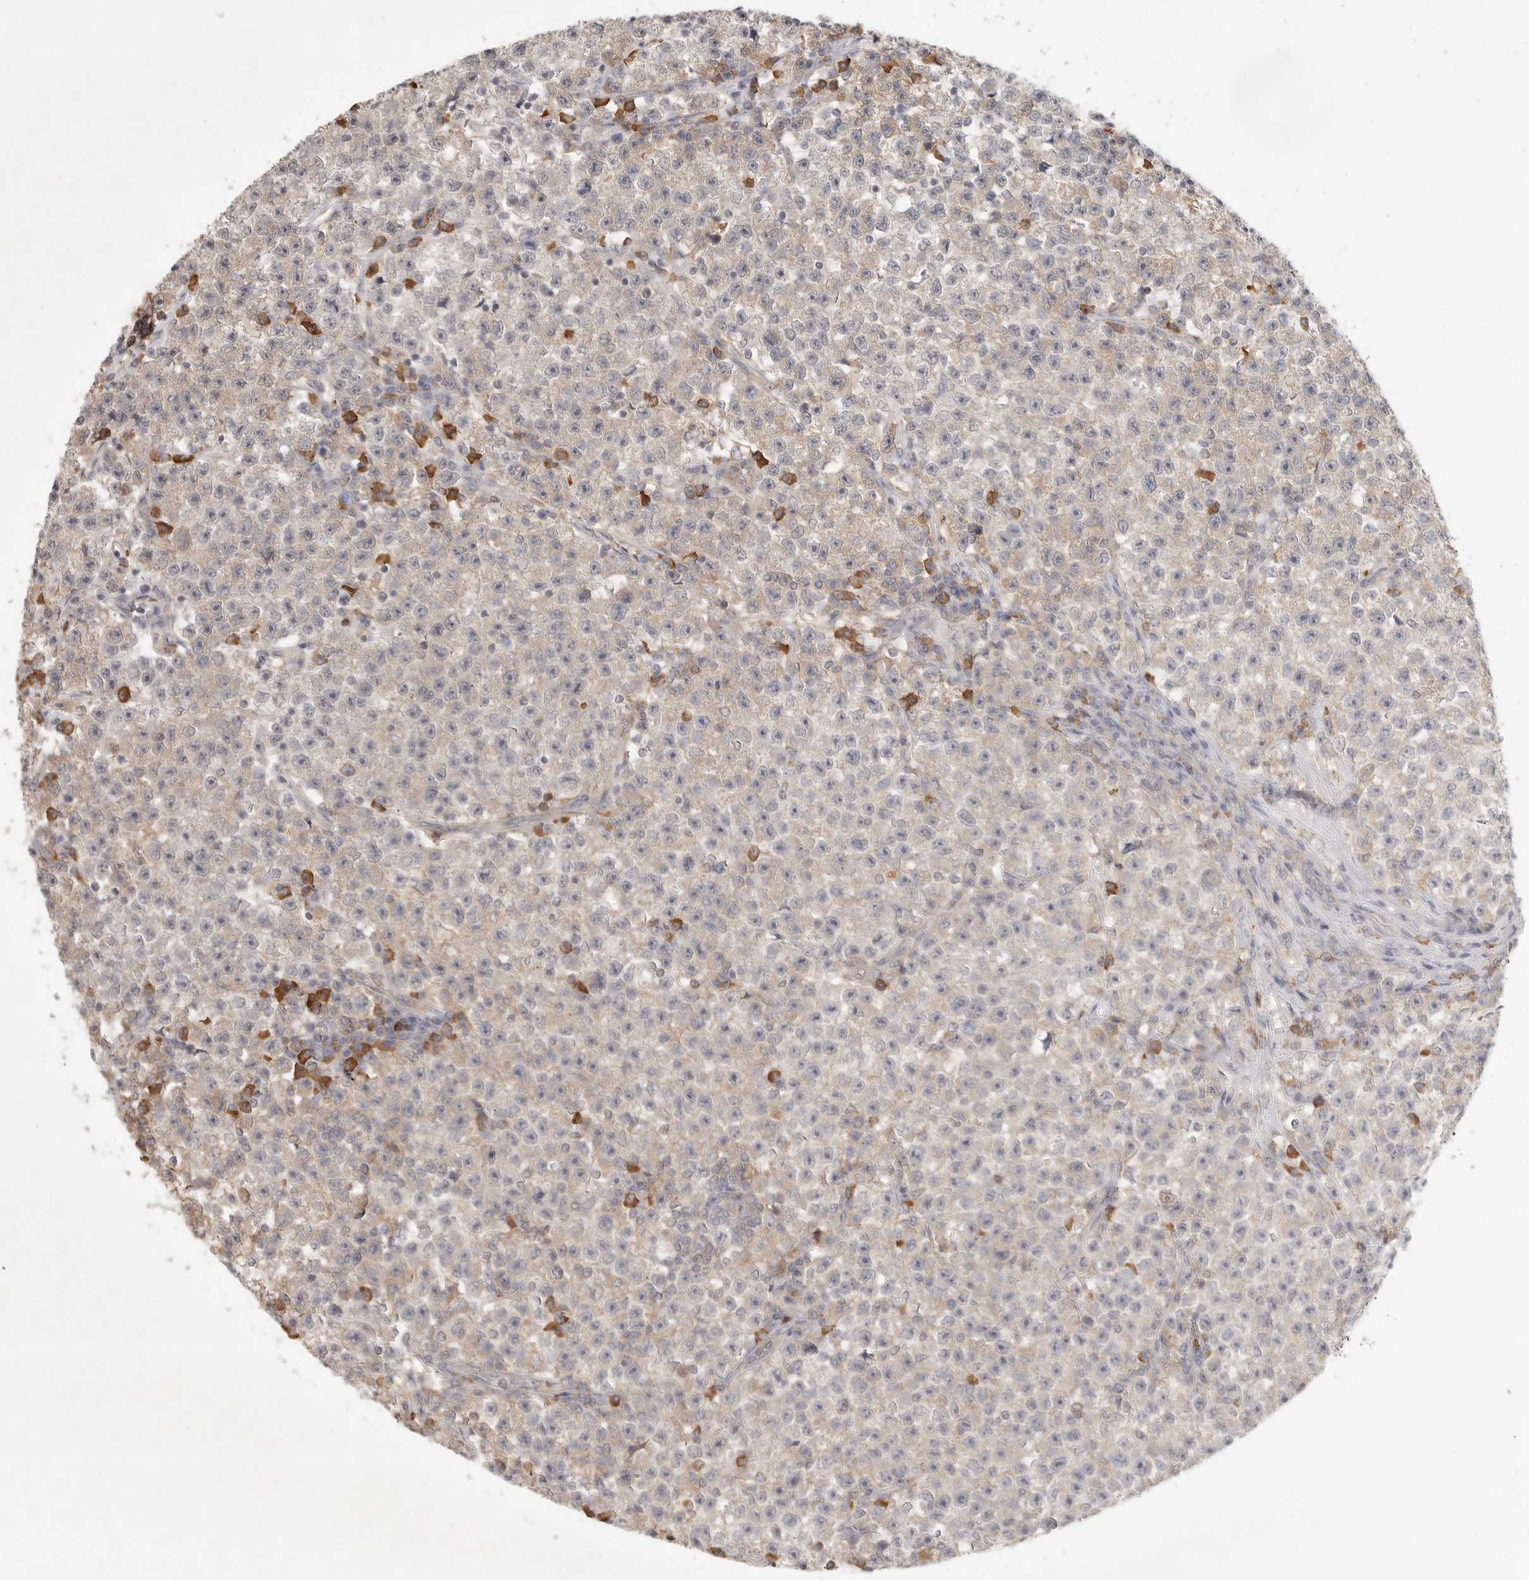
{"staining": {"intensity": "weak", "quantity": ">75%", "location": "cytoplasmic/membranous"}, "tissue": "testis cancer", "cell_type": "Tumor cells", "image_type": "cancer", "snomed": [{"axis": "morphology", "description": "Seminoma, NOS"}, {"axis": "topography", "description": "Testis"}], "caption": "Weak cytoplasmic/membranous protein staining is appreciated in approximately >75% of tumor cells in testis seminoma.", "gene": "SLC25A36", "patient": {"sex": "male", "age": 22}}